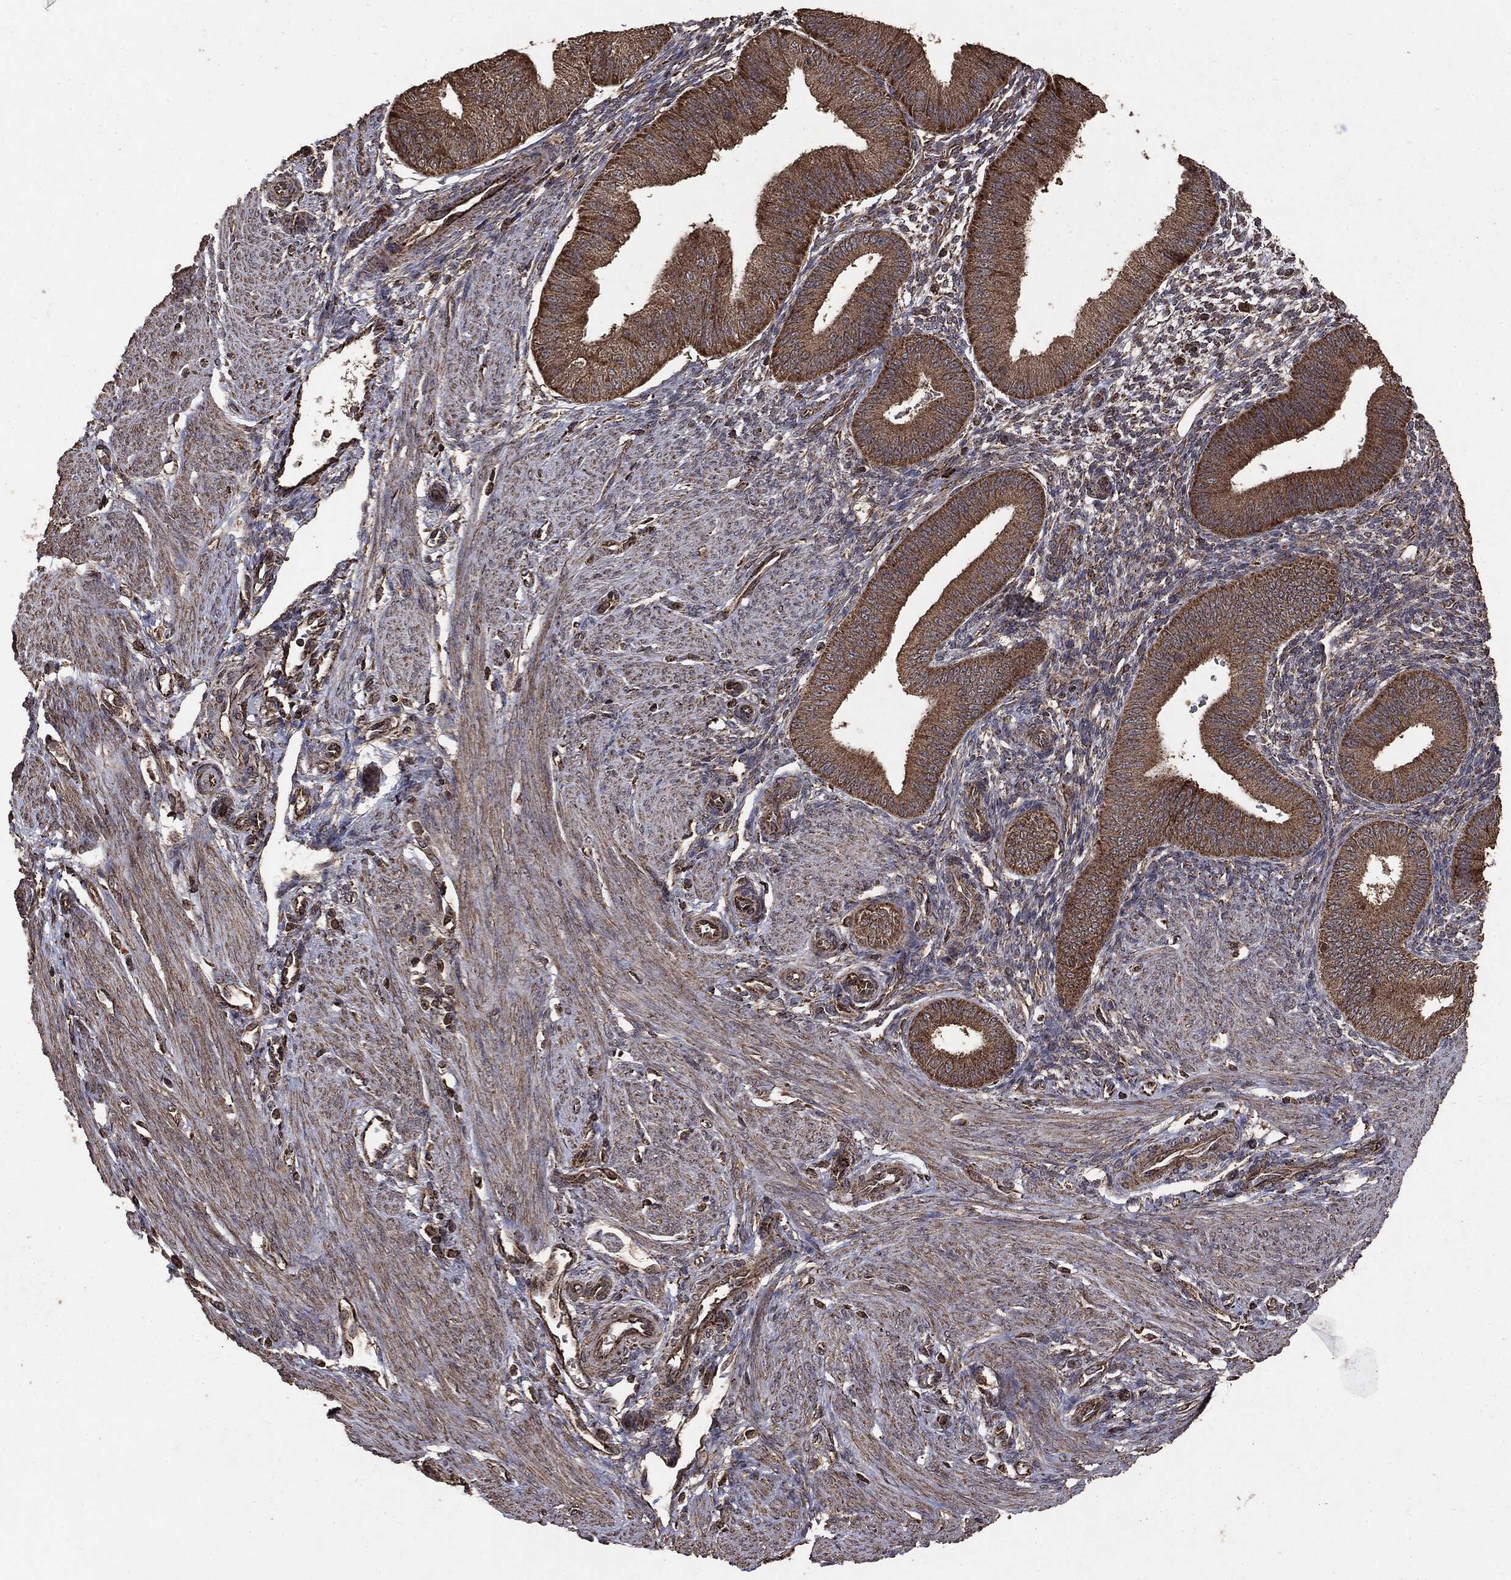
{"staining": {"intensity": "moderate", "quantity": ">75%", "location": "cytoplasmic/membranous"}, "tissue": "endometrium", "cell_type": "Cells in endometrial stroma", "image_type": "normal", "snomed": [{"axis": "morphology", "description": "Normal tissue, NOS"}, {"axis": "topography", "description": "Endometrium"}], "caption": "Immunohistochemical staining of benign endometrium displays moderate cytoplasmic/membranous protein expression in approximately >75% of cells in endometrial stroma.", "gene": "MTOR", "patient": {"sex": "female", "age": 39}}